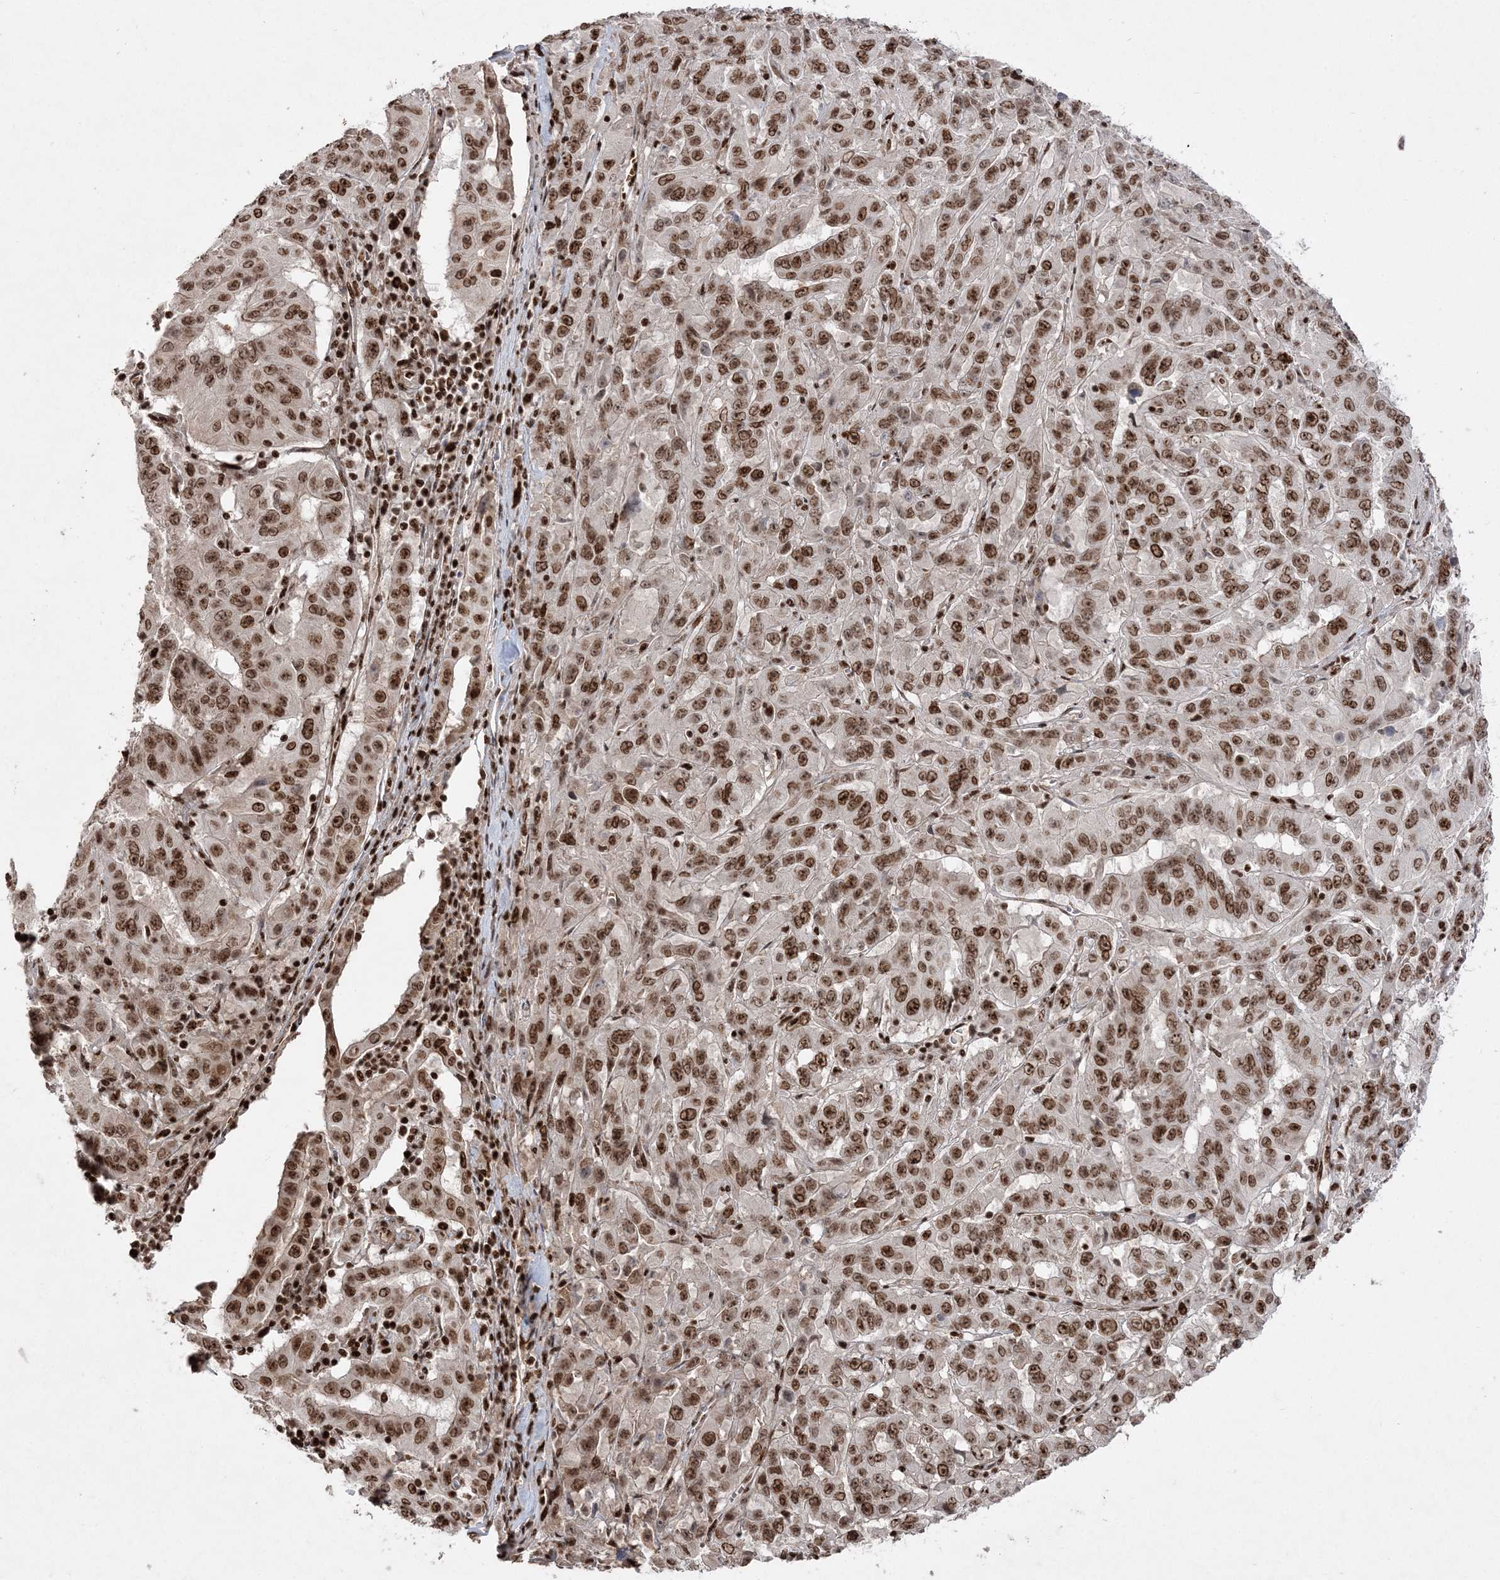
{"staining": {"intensity": "strong", "quantity": ">75%", "location": "nuclear"}, "tissue": "pancreatic cancer", "cell_type": "Tumor cells", "image_type": "cancer", "snomed": [{"axis": "morphology", "description": "Adenocarcinoma, NOS"}, {"axis": "topography", "description": "Pancreas"}], "caption": "Immunohistochemical staining of pancreatic cancer (adenocarcinoma) demonstrates high levels of strong nuclear staining in approximately >75% of tumor cells. (brown staining indicates protein expression, while blue staining denotes nuclei).", "gene": "RBM17", "patient": {"sex": "male", "age": 63}}